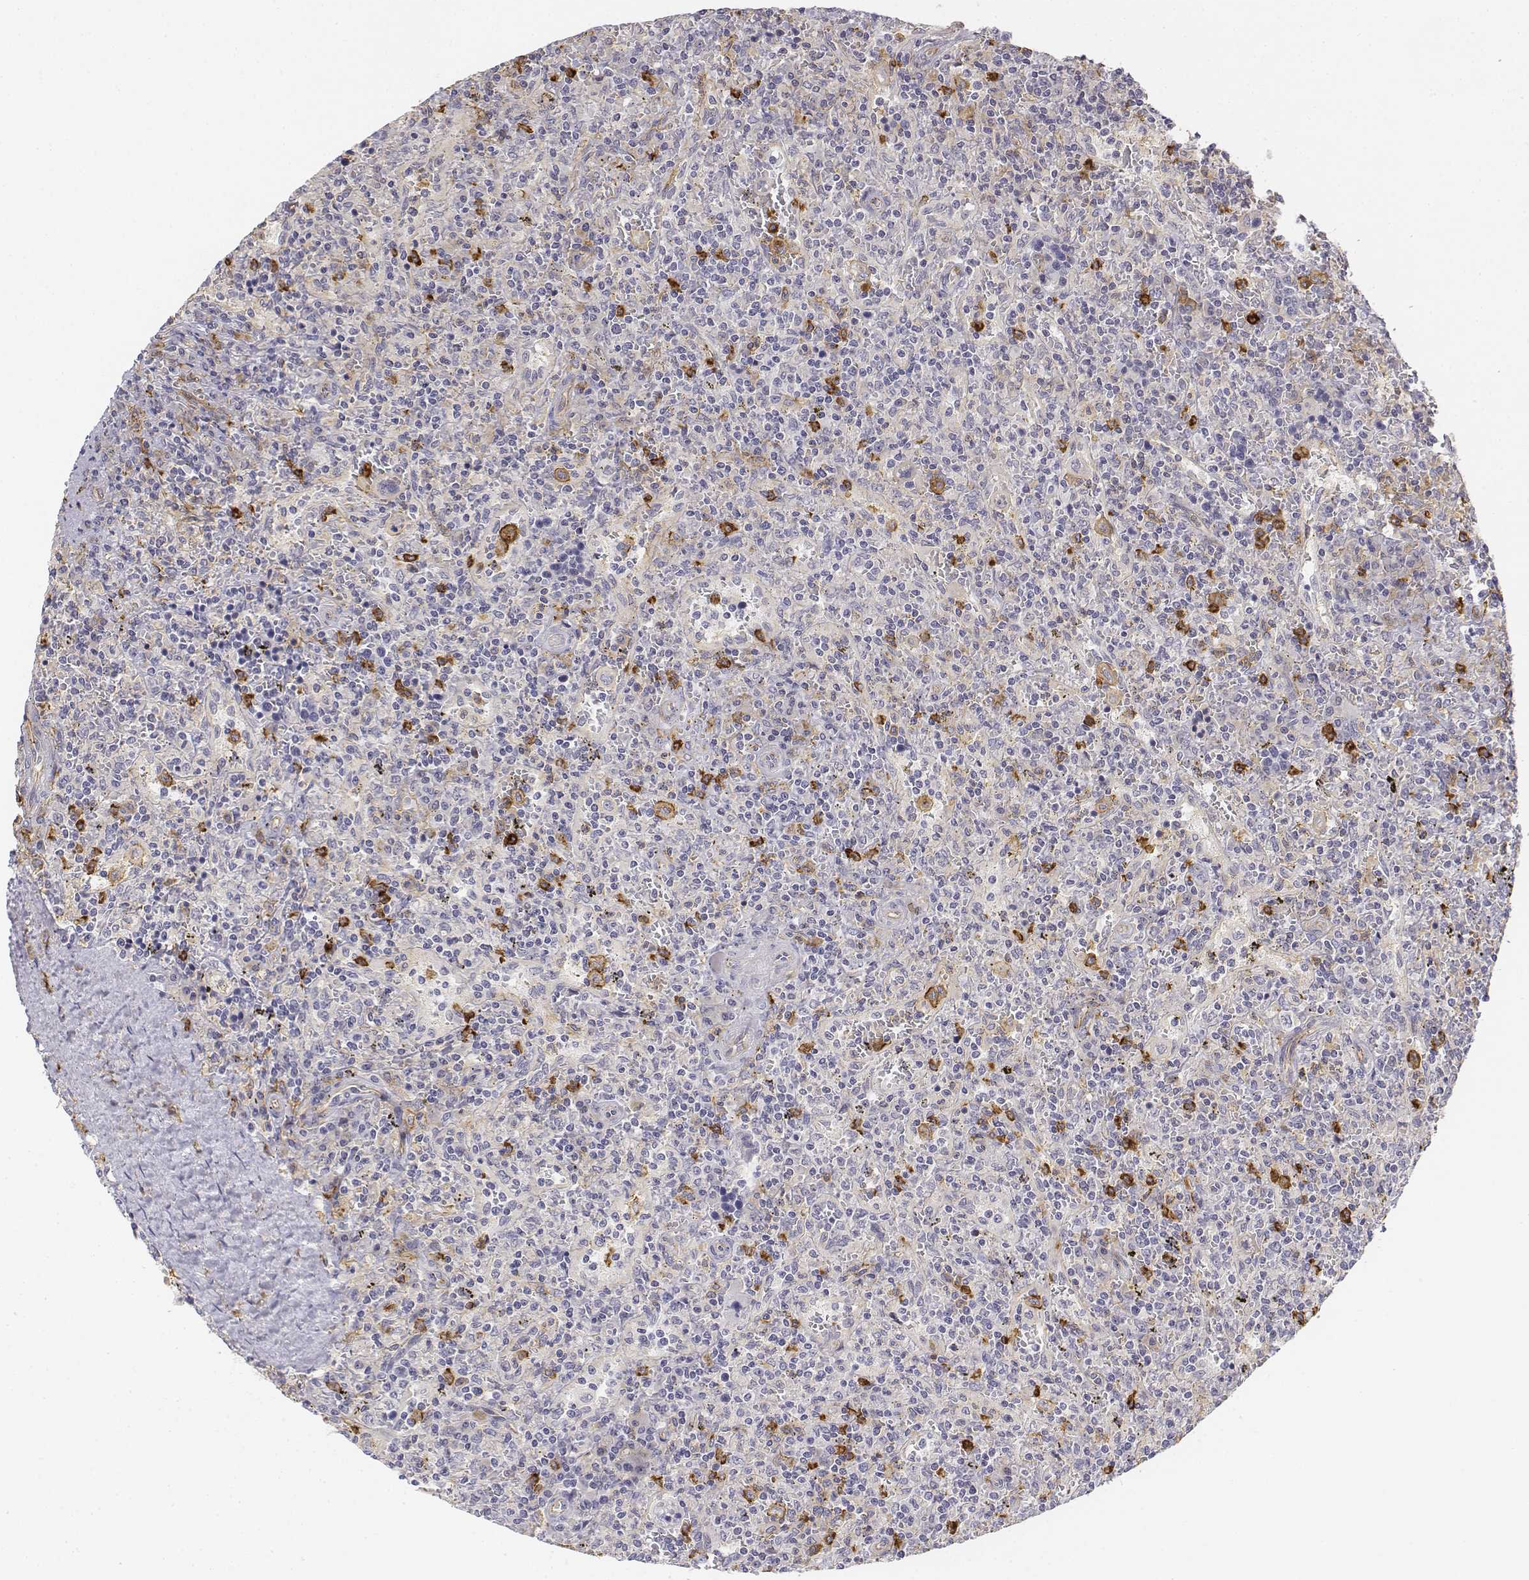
{"staining": {"intensity": "negative", "quantity": "none", "location": "none"}, "tissue": "lymphoma", "cell_type": "Tumor cells", "image_type": "cancer", "snomed": [{"axis": "morphology", "description": "Malignant lymphoma, non-Hodgkin's type, Low grade"}, {"axis": "topography", "description": "Spleen"}], "caption": "A high-resolution photomicrograph shows immunohistochemistry staining of malignant lymphoma, non-Hodgkin's type (low-grade), which shows no significant expression in tumor cells.", "gene": "CD14", "patient": {"sex": "male", "age": 62}}